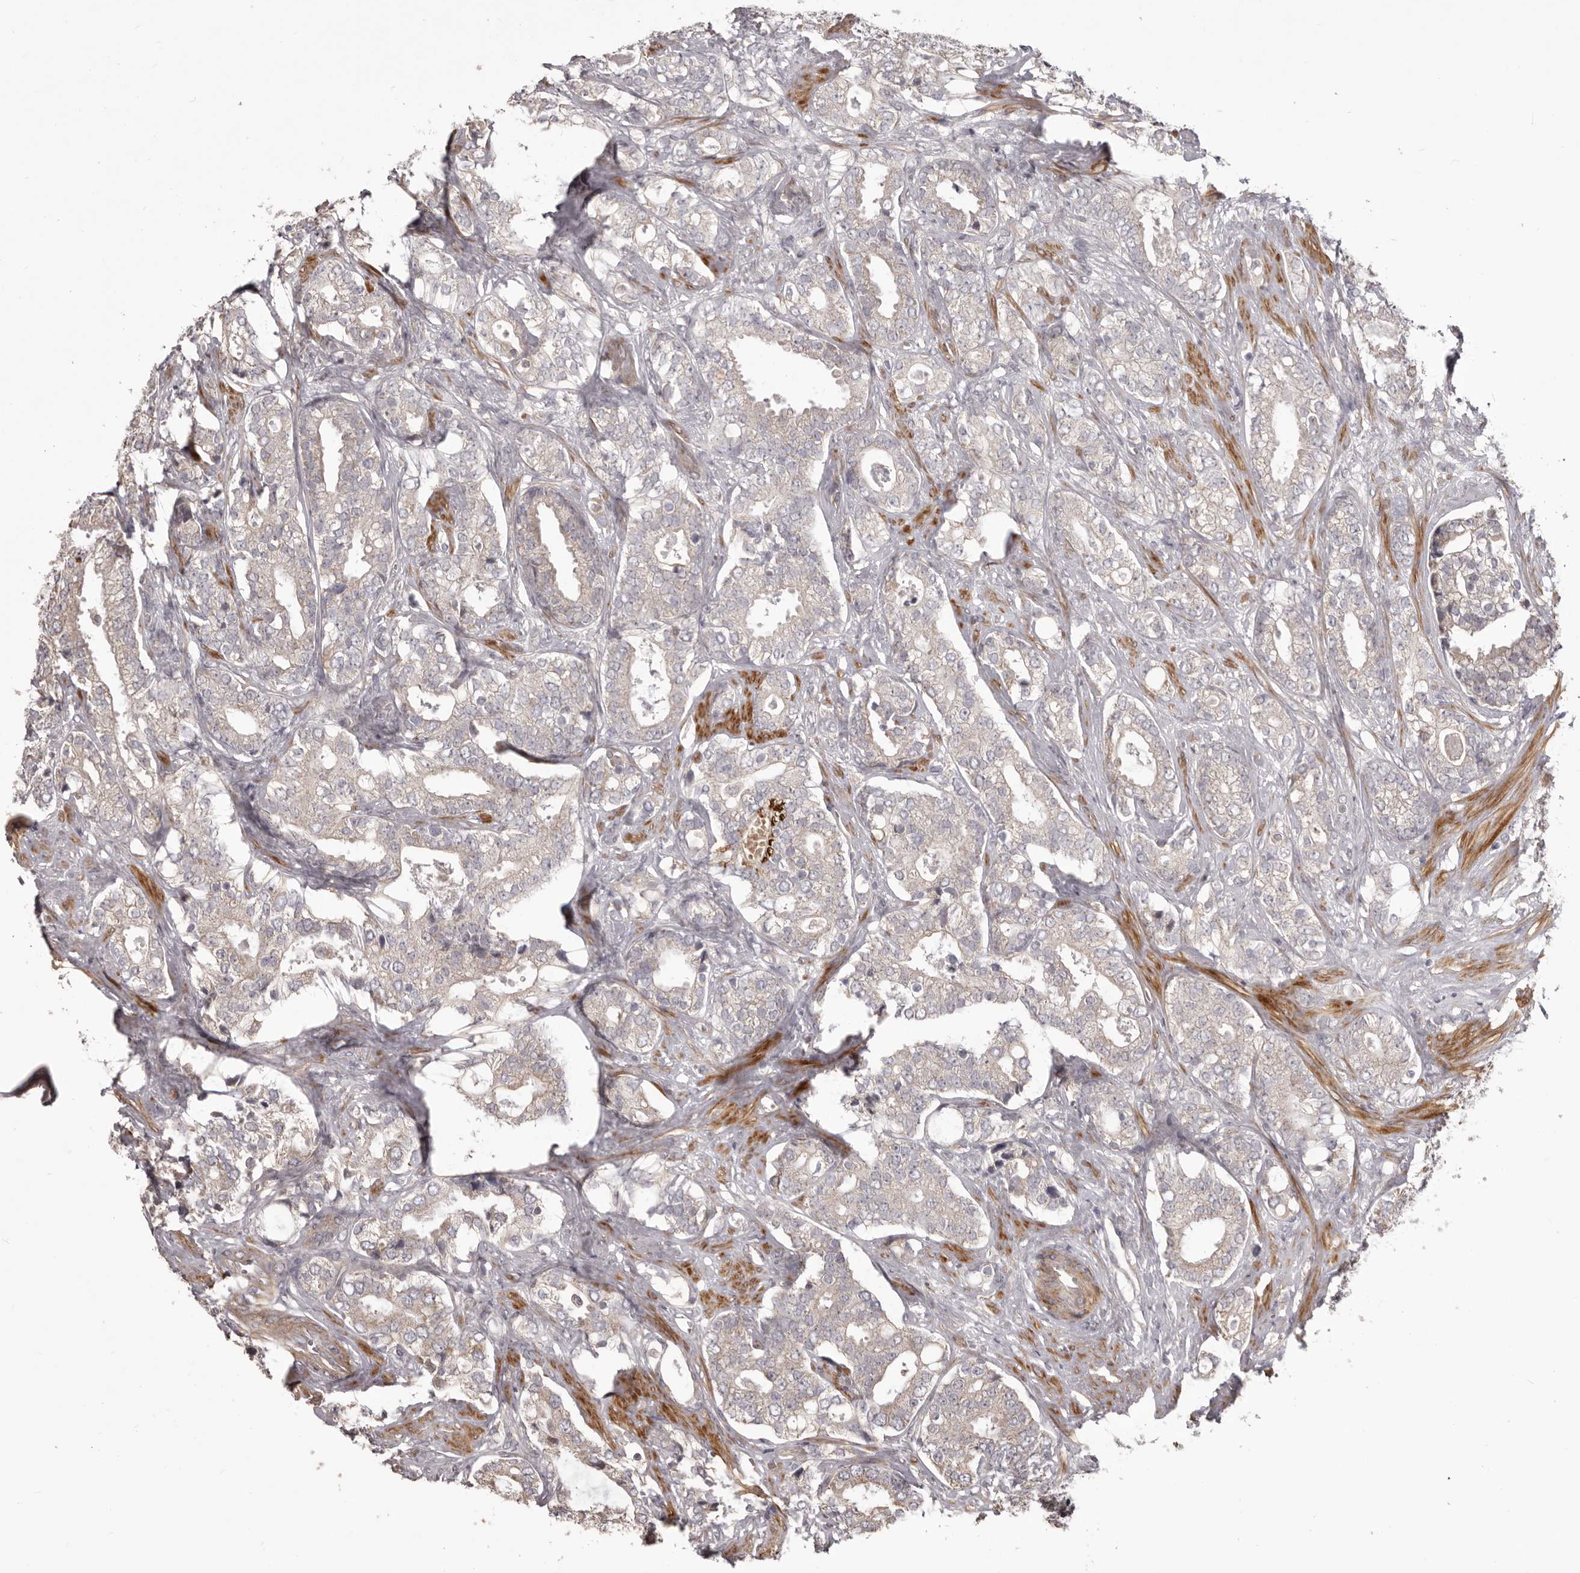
{"staining": {"intensity": "weak", "quantity": "25%-75%", "location": "cytoplasmic/membranous"}, "tissue": "prostate cancer", "cell_type": "Tumor cells", "image_type": "cancer", "snomed": [{"axis": "morphology", "description": "Adenocarcinoma, High grade"}, {"axis": "topography", "description": "Prostate and seminal vesicle, NOS"}], "caption": "There is low levels of weak cytoplasmic/membranous staining in tumor cells of high-grade adenocarcinoma (prostate), as demonstrated by immunohistochemical staining (brown color).", "gene": "HRH1", "patient": {"sex": "male", "age": 67}}